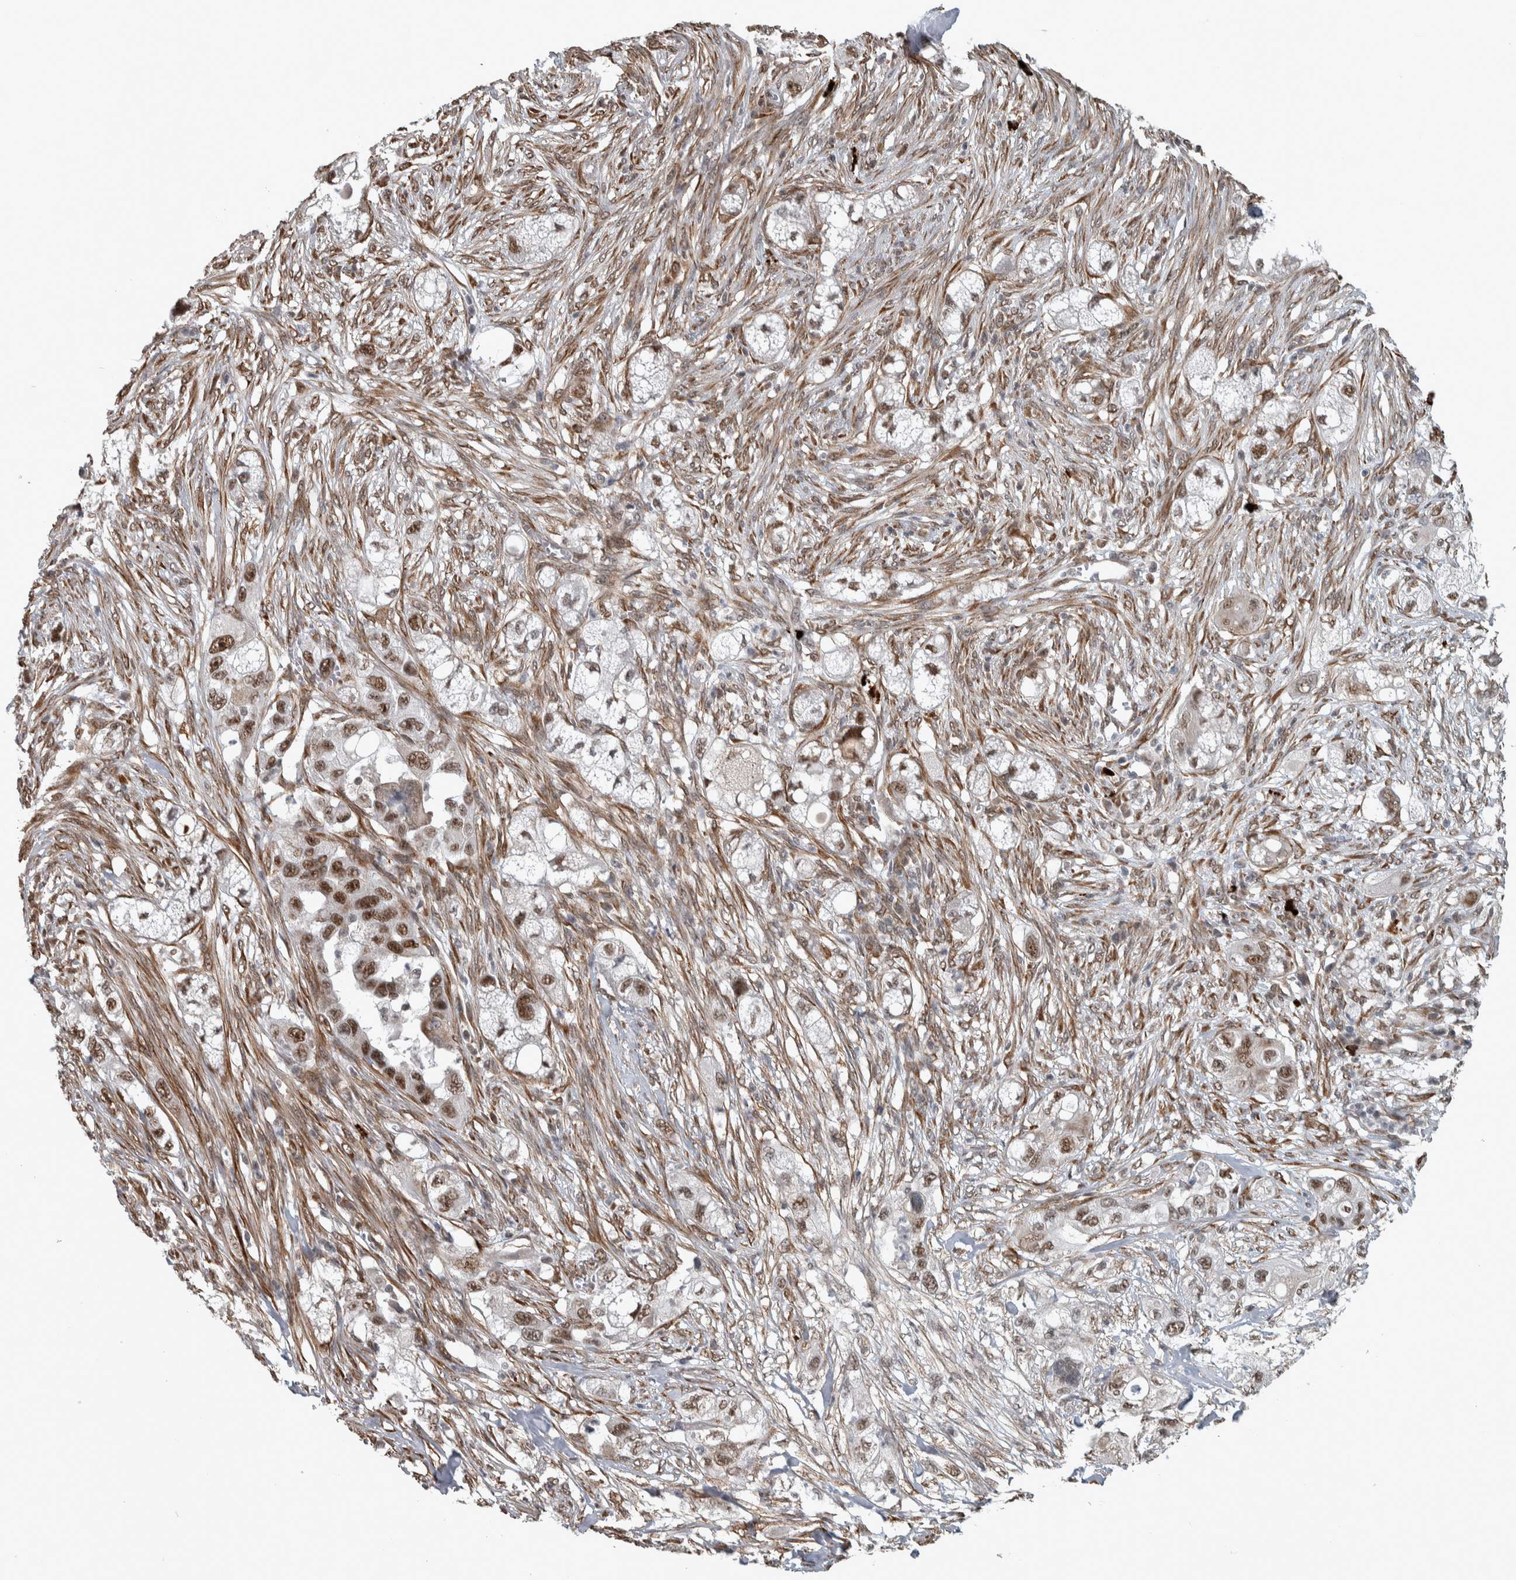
{"staining": {"intensity": "moderate", "quantity": ">75%", "location": "nuclear"}, "tissue": "pancreatic cancer", "cell_type": "Tumor cells", "image_type": "cancer", "snomed": [{"axis": "morphology", "description": "Adenocarcinoma, NOS"}, {"axis": "topography", "description": "Pancreas"}], "caption": "High-magnification brightfield microscopy of pancreatic cancer (adenocarcinoma) stained with DAB (brown) and counterstained with hematoxylin (blue). tumor cells exhibit moderate nuclear expression is appreciated in approximately>75% of cells.", "gene": "DDX42", "patient": {"sex": "female", "age": 78}}